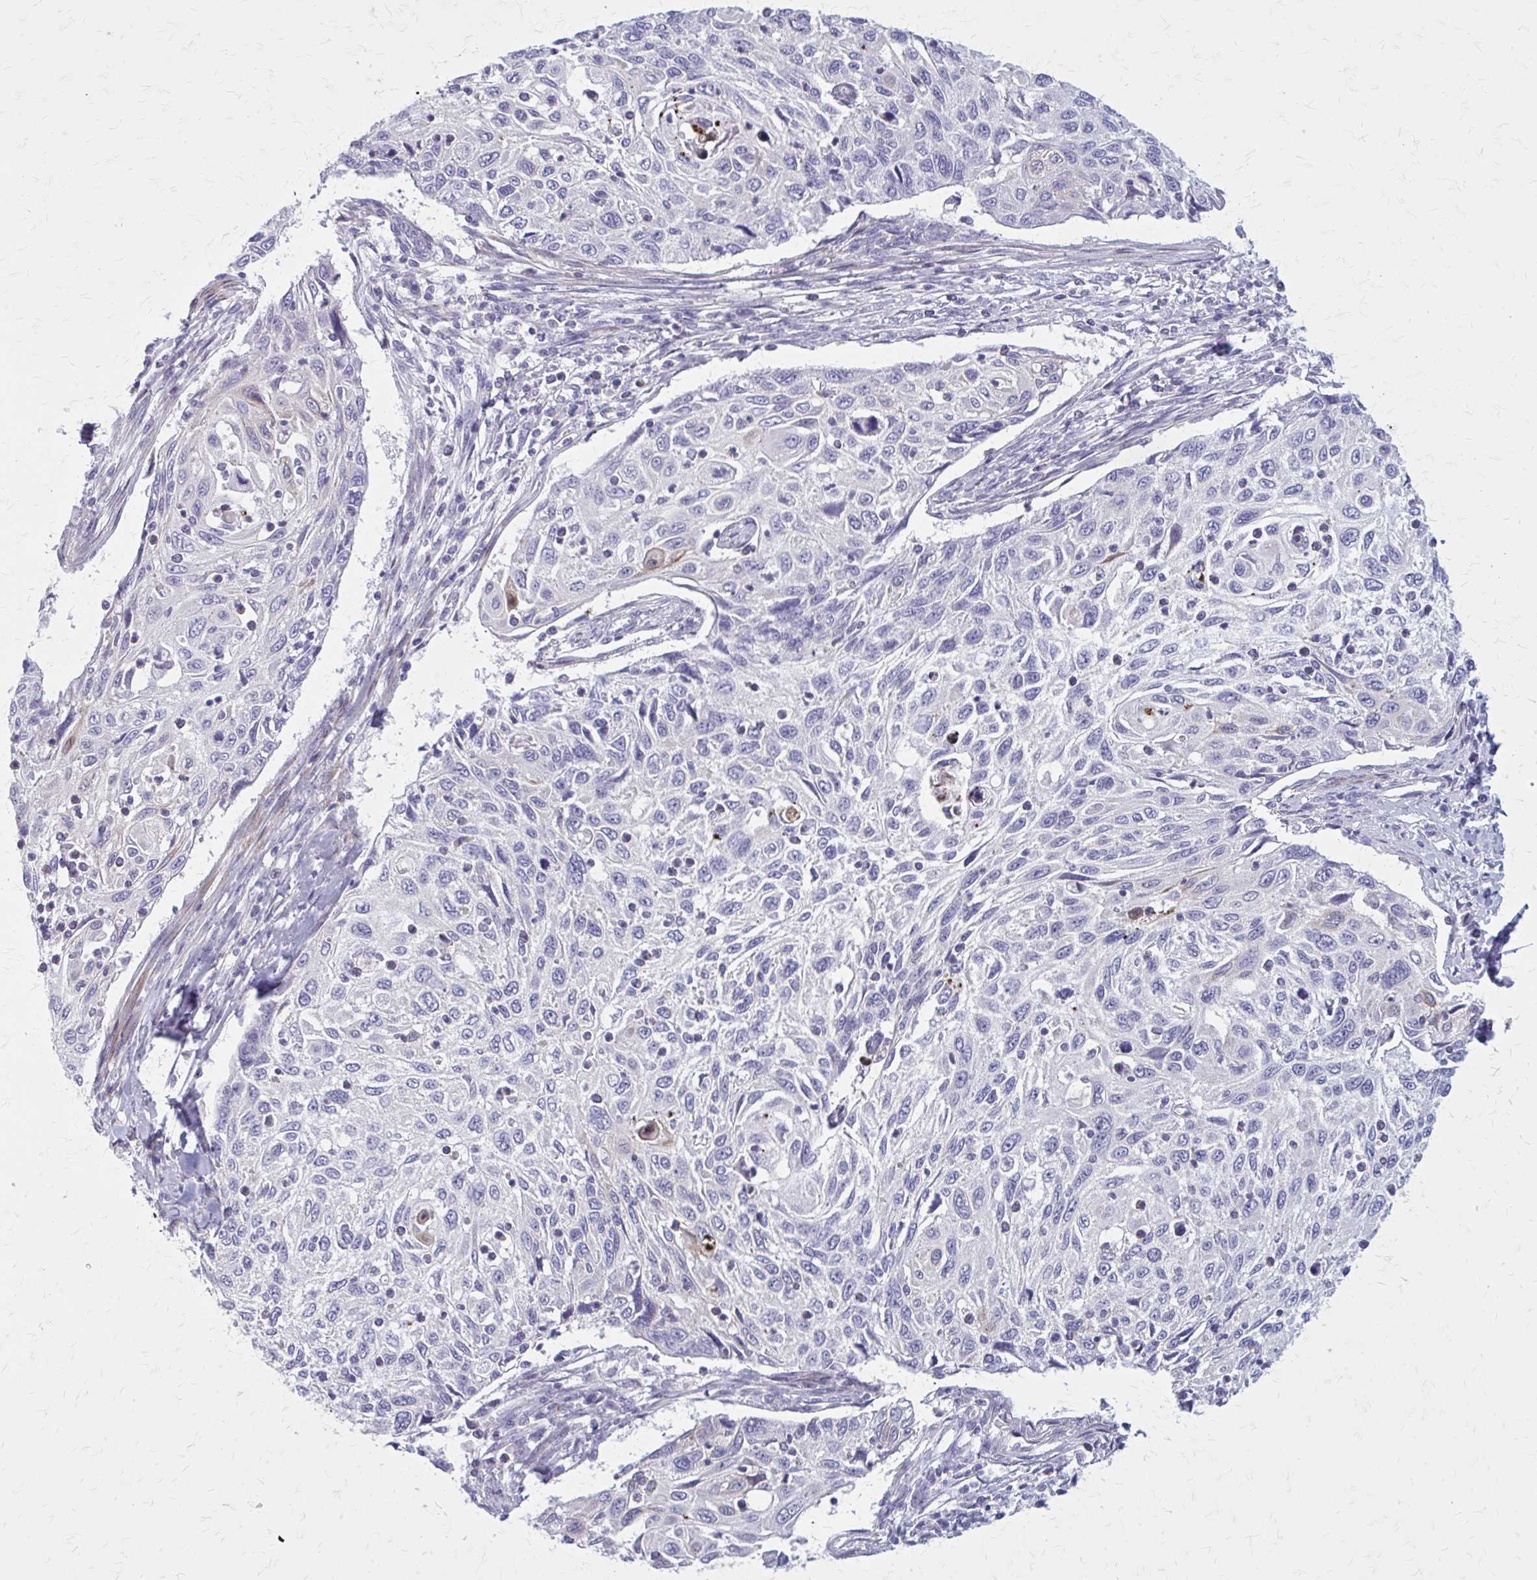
{"staining": {"intensity": "weak", "quantity": "<25%", "location": "cytoplasmic/membranous"}, "tissue": "cervical cancer", "cell_type": "Tumor cells", "image_type": "cancer", "snomed": [{"axis": "morphology", "description": "Squamous cell carcinoma, NOS"}, {"axis": "topography", "description": "Cervix"}], "caption": "Immunohistochemistry (IHC) micrograph of neoplastic tissue: human cervical cancer (squamous cell carcinoma) stained with DAB (3,3'-diaminobenzidine) demonstrates no significant protein staining in tumor cells.", "gene": "PITPNM1", "patient": {"sex": "female", "age": 70}}